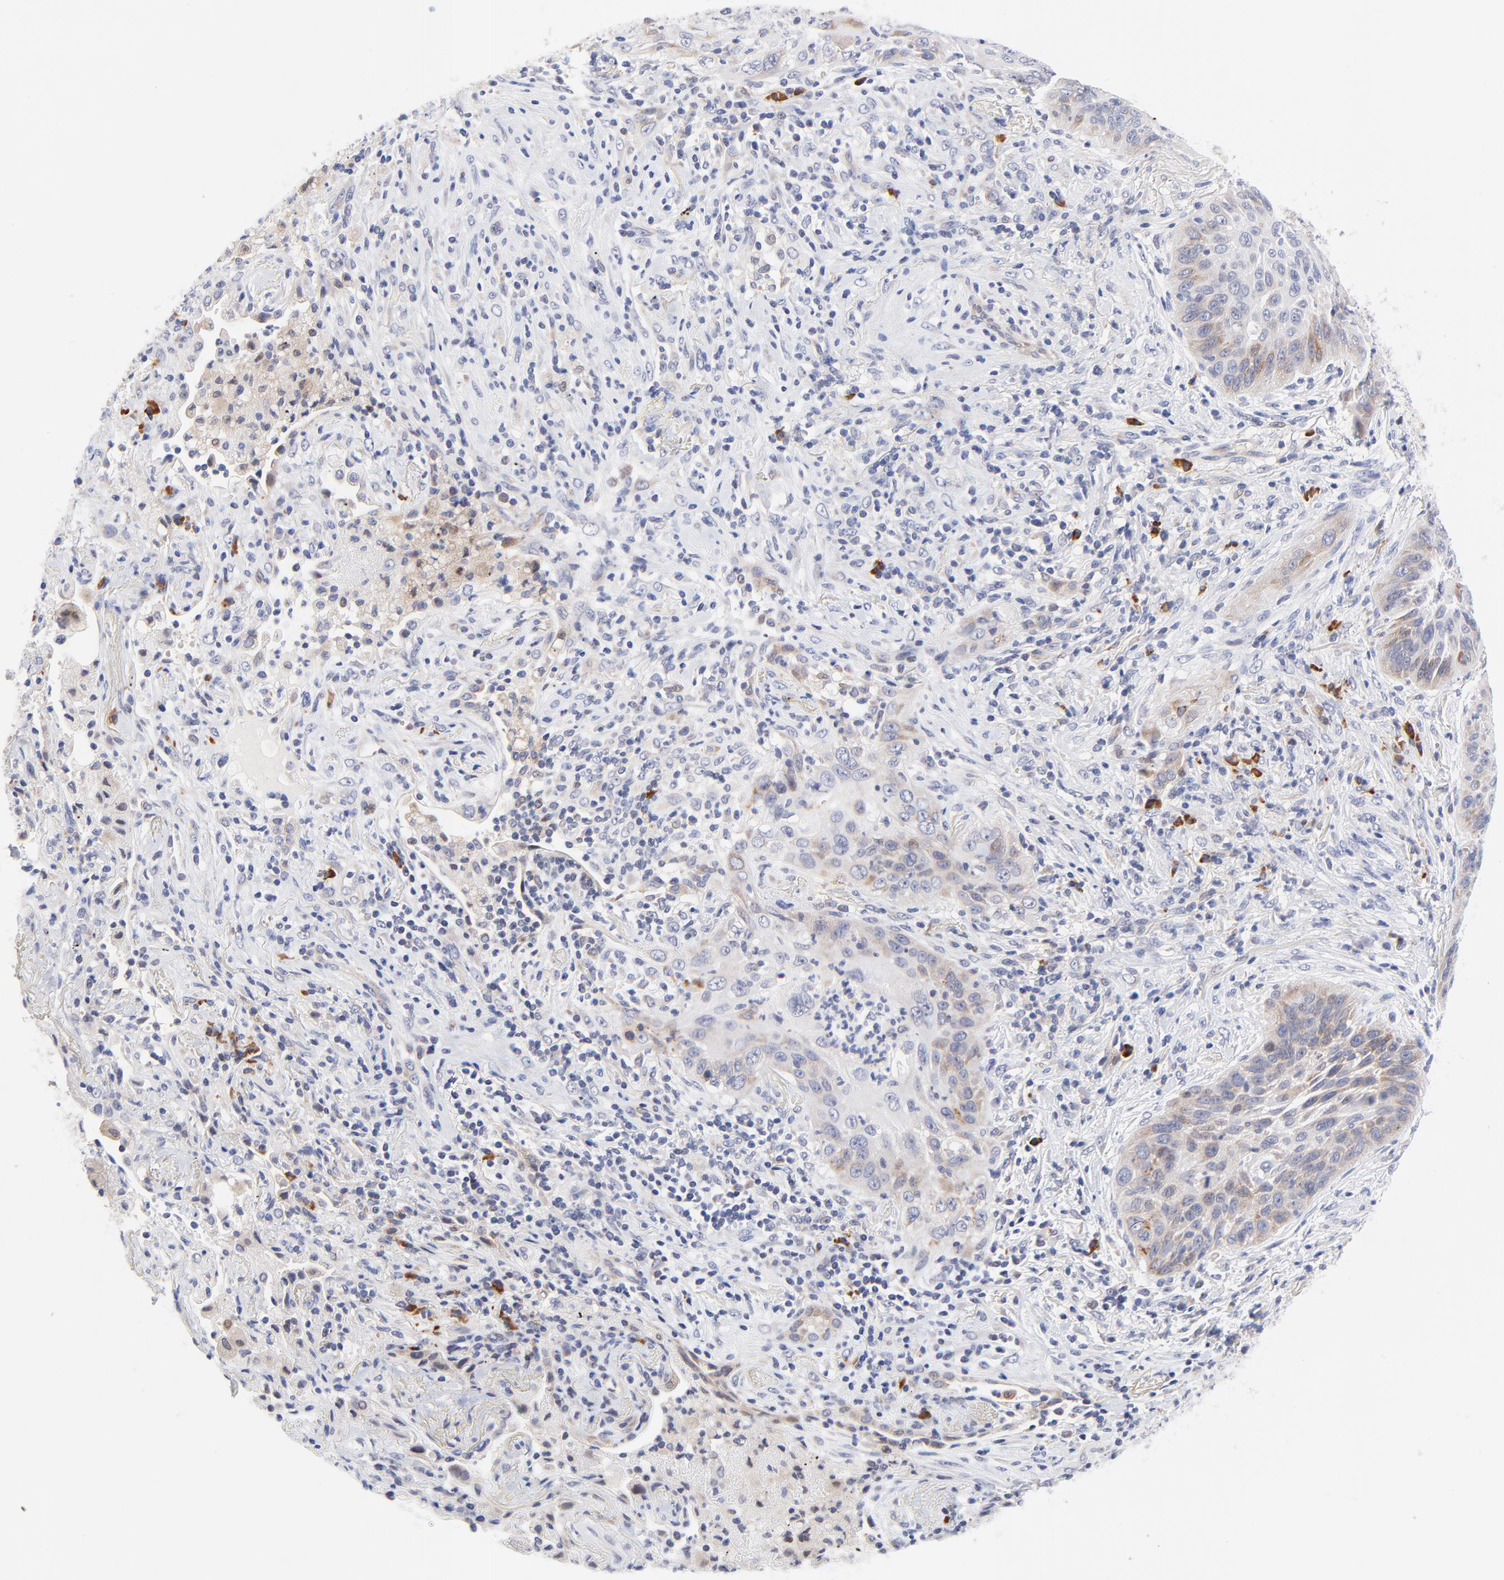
{"staining": {"intensity": "weak", "quantity": "25%-75%", "location": "cytoplasmic/membranous"}, "tissue": "lung cancer", "cell_type": "Tumor cells", "image_type": "cancer", "snomed": [{"axis": "morphology", "description": "Squamous cell carcinoma, NOS"}, {"axis": "topography", "description": "Lung"}], "caption": "Lung cancer stained with immunohistochemistry (IHC) displays weak cytoplasmic/membranous positivity in approximately 25%-75% of tumor cells.", "gene": "AFF2", "patient": {"sex": "female", "age": 67}}